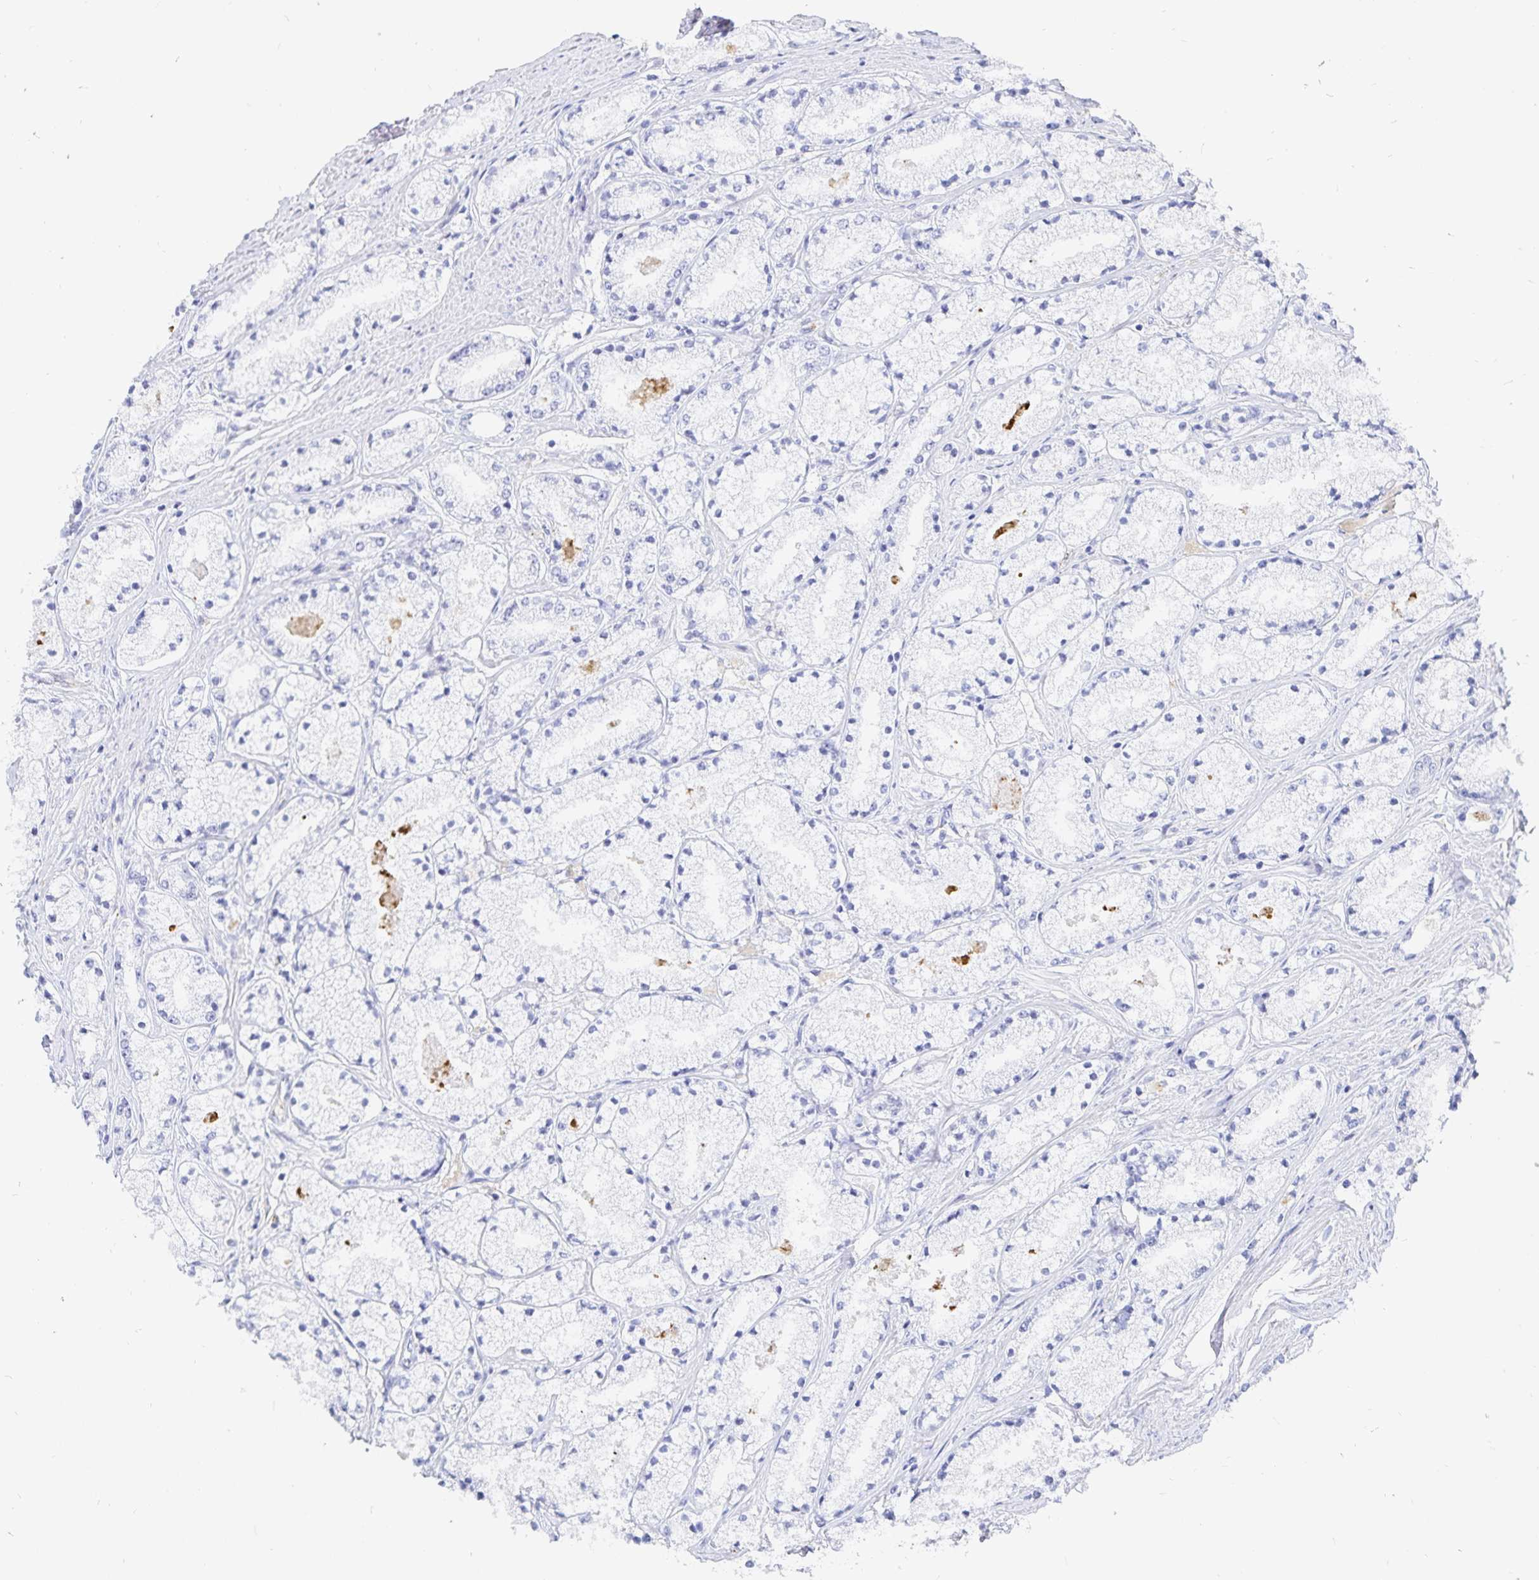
{"staining": {"intensity": "negative", "quantity": "none", "location": "none"}, "tissue": "prostate cancer", "cell_type": "Tumor cells", "image_type": "cancer", "snomed": [{"axis": "morphology", "description": "Adenocarcinoma, High grade"}, {"axis": "topography", "description": "Prostate"}], "caption": "Immunohistochemistry (IHC) of human high-grade adenocarcinoma (prostate) displays no staining in tumor cells. (Stains: DAB (3,3'-diaminobenzidine) IHC with hematoxylin counter stain, Microscopy: brightfield microscopy at high magnification).", "gene": "INSL5", "patient": {"sex": "male", "age": 63}}